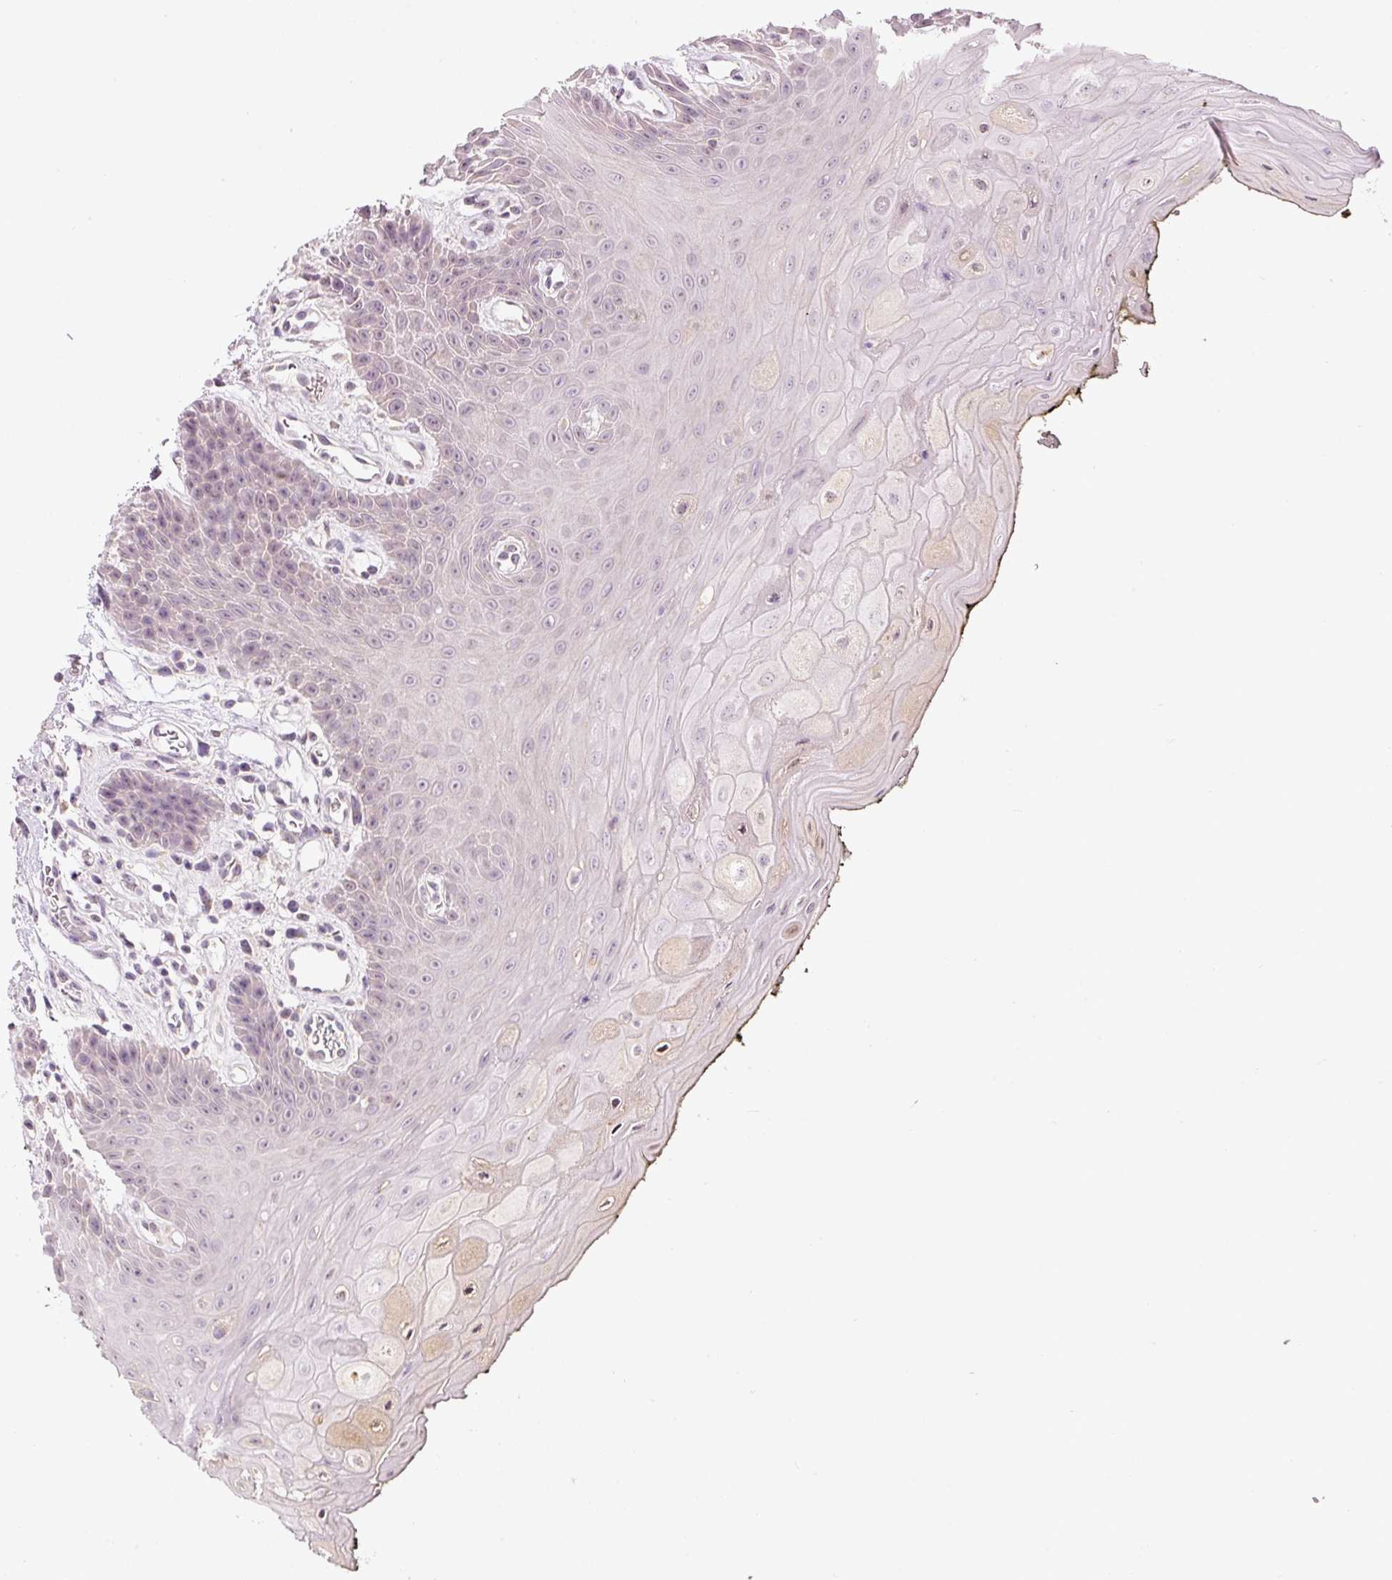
{"staining": {"intensity": "negative", "quantity": "none", "location": "none"}, "tissue": "oral mucosa", "cell_type": "Squamous epithelial cells", "image_type": "normal", "snomed": [{"axis": "morphology", "description": "Normal tissue, NOS"}, {"axis": "topography", "description": "Oral tissue"}, {"axis": "topography", "description": "Tounge, NOS"}], "caption": "DAB (3,3'-diaminobenzidine) immunohistochemical staining of unremarkable human oral mucosa reveals no significant expression in squamous epithelial cells.", "gene": "TMEM37", "patient": {"sex": "female", "age": 59}}